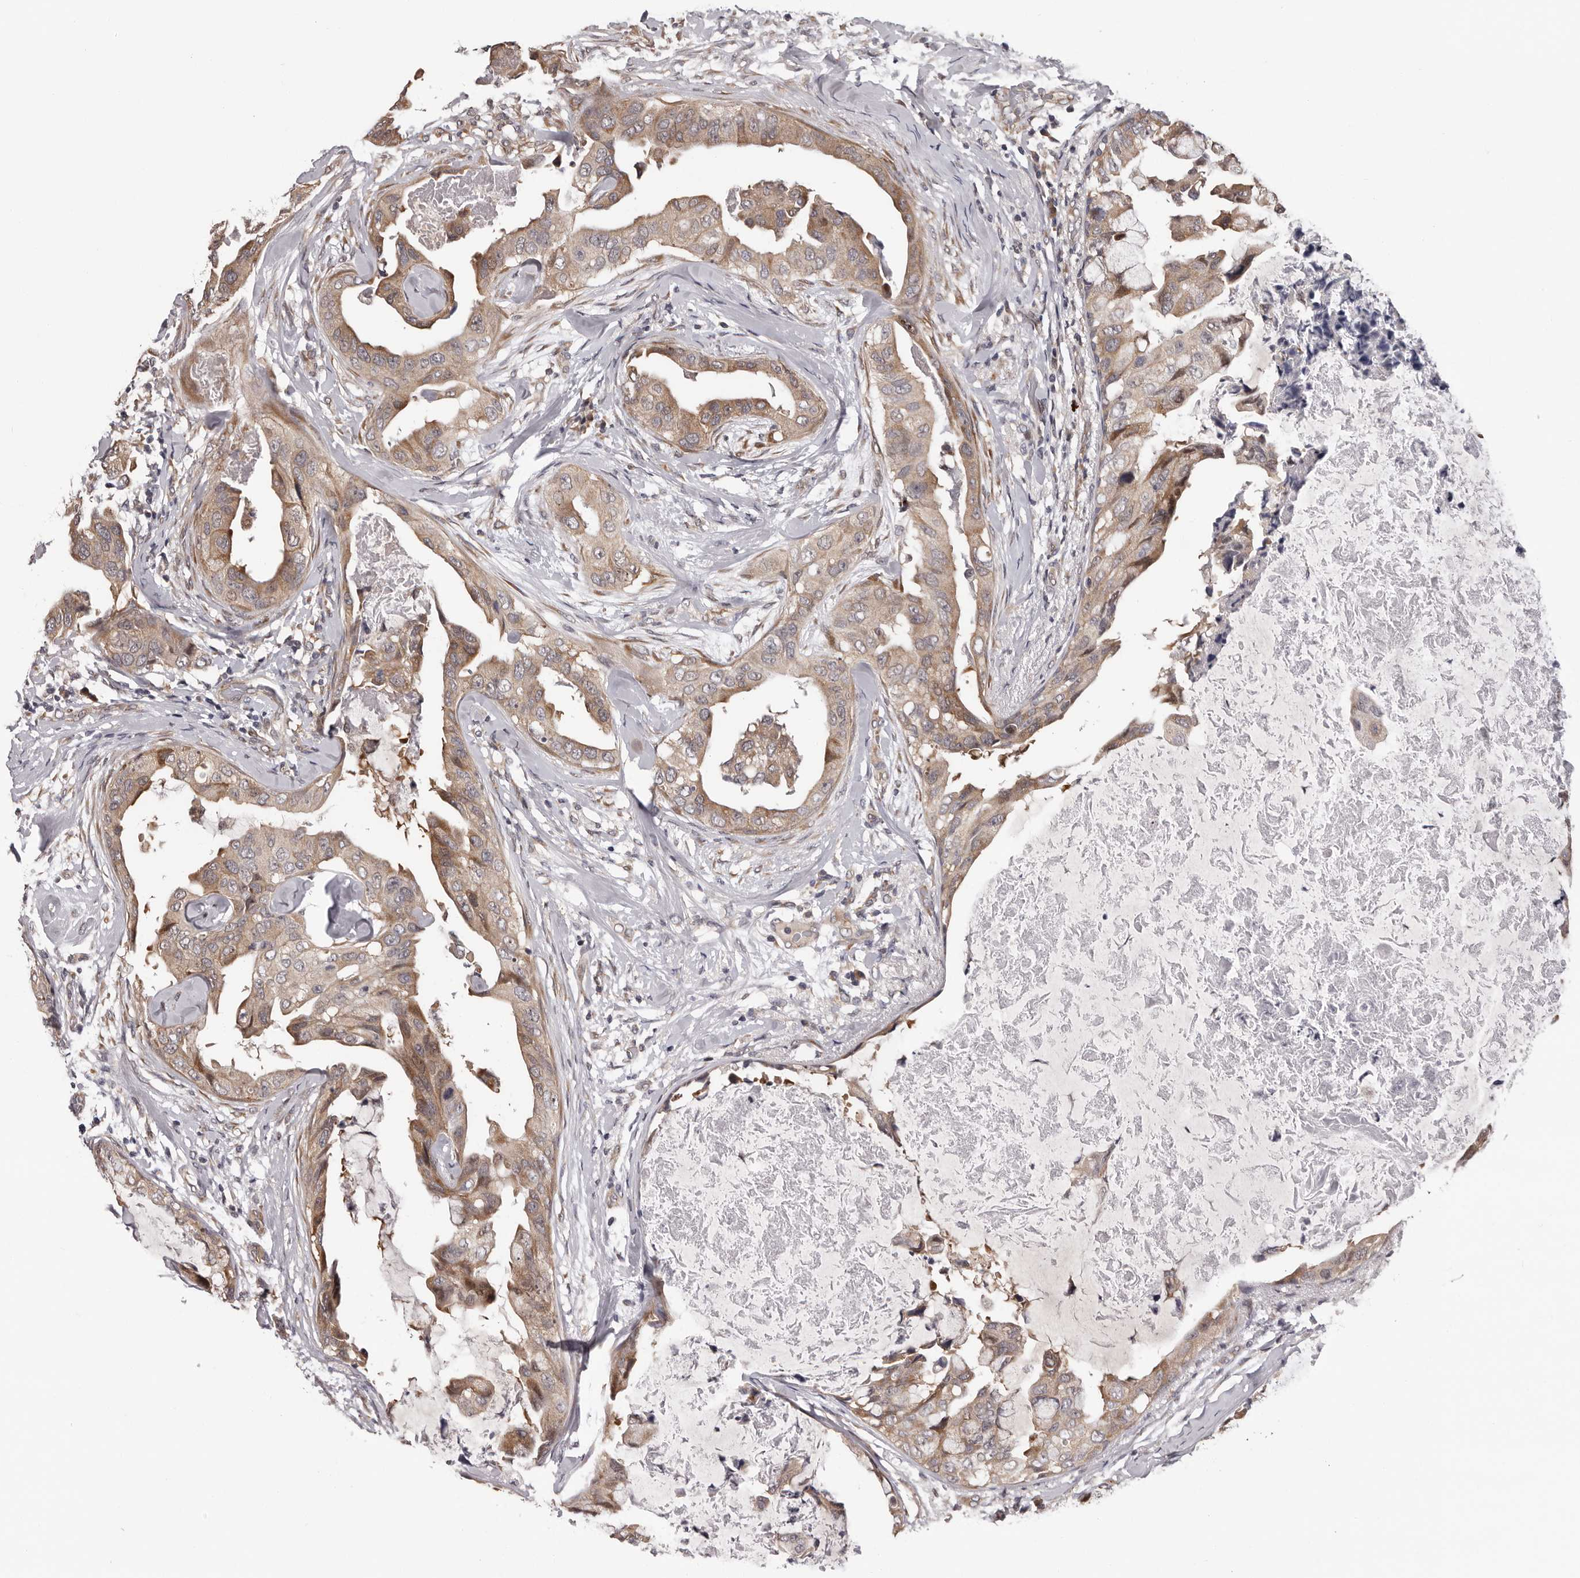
{"staining": {"intensity": "moderate", "quantity": "25%-75%", "location": "cytoplasmic/membranous"}, "tissue": "breast cancer", "cell_type": "Tumor cells", "image_type": "cancer", "snomed": [{"axis": "morphology", "description": "Duct carcinoma"}, {"axis": "topography", "description": "Breast"}], "caption": "IHC staining of intraductal carcinoma (breast), which reveals medium levels of moderate cytoplasmic/membranous staining in about 25%-75% of tumor cells indicating moderate cytoplasmic/membranous protein expression. The staining was performed using DAB (brown) for protein detection and nuclei were counterstained in hematoxylin (blue).", "gene": "MED8", "patient": {"sex": "female", "age": 40}}